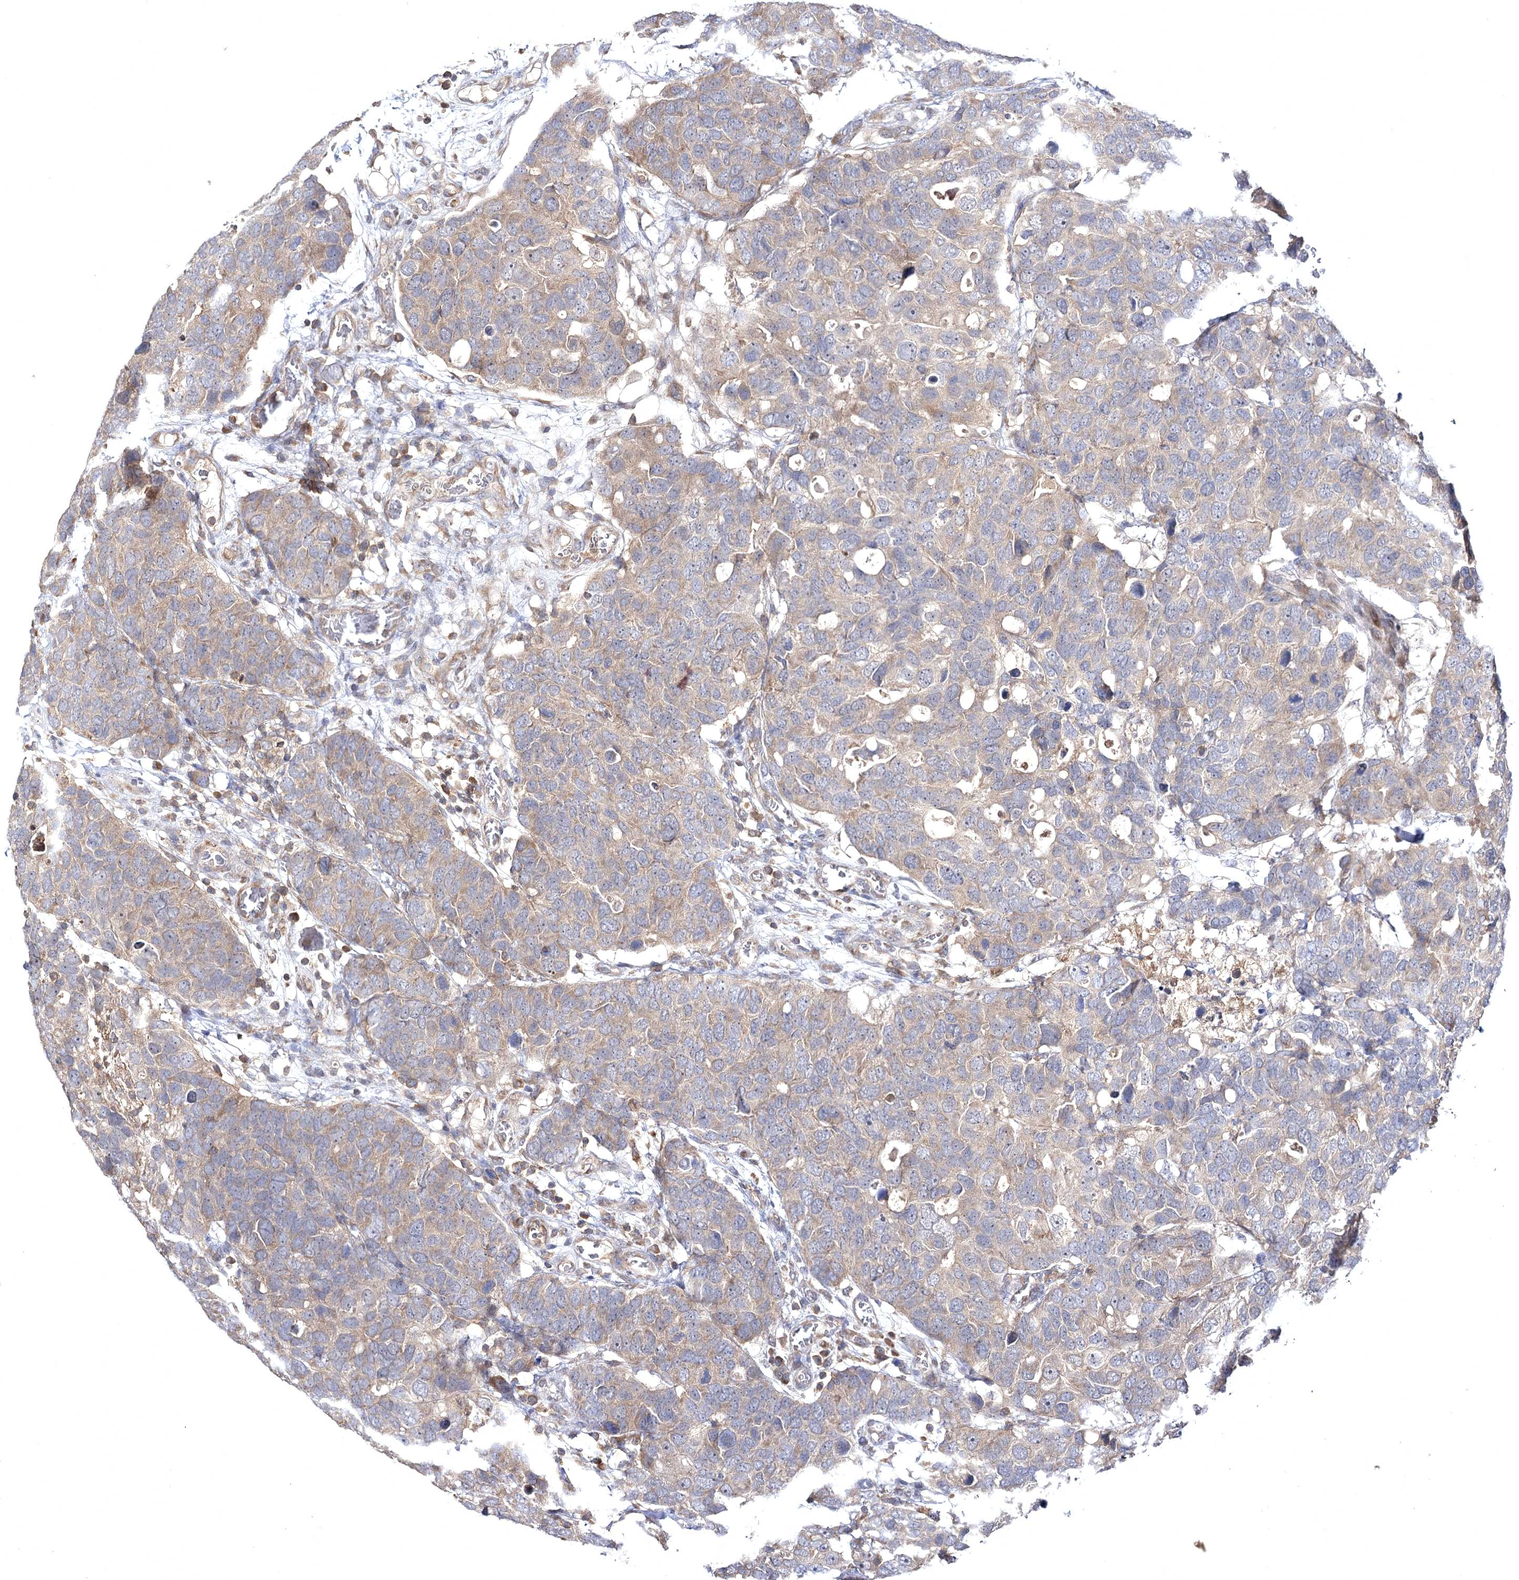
{"staining": {"intensity": "weak", "quantity": "25%-75%", "location": "cytoplasmic/membranous"}, "tissue": "breast cancer", "cell_type": "Tumor cells", "image_type": "cancer", "snomed": [{"axis": "morphology", "description": "Duct carcinoma"}, {"axis": "topography", "description": "Breast"}], "caption": "Protein analysis of breast cancer (intraductal carcinoma) tissue exhibits weak cytoplasmic/membranous staining in about 25%-75% of tumor cells.", "gene": "BCR", "patient": {"sex": "female", "age": 83}}